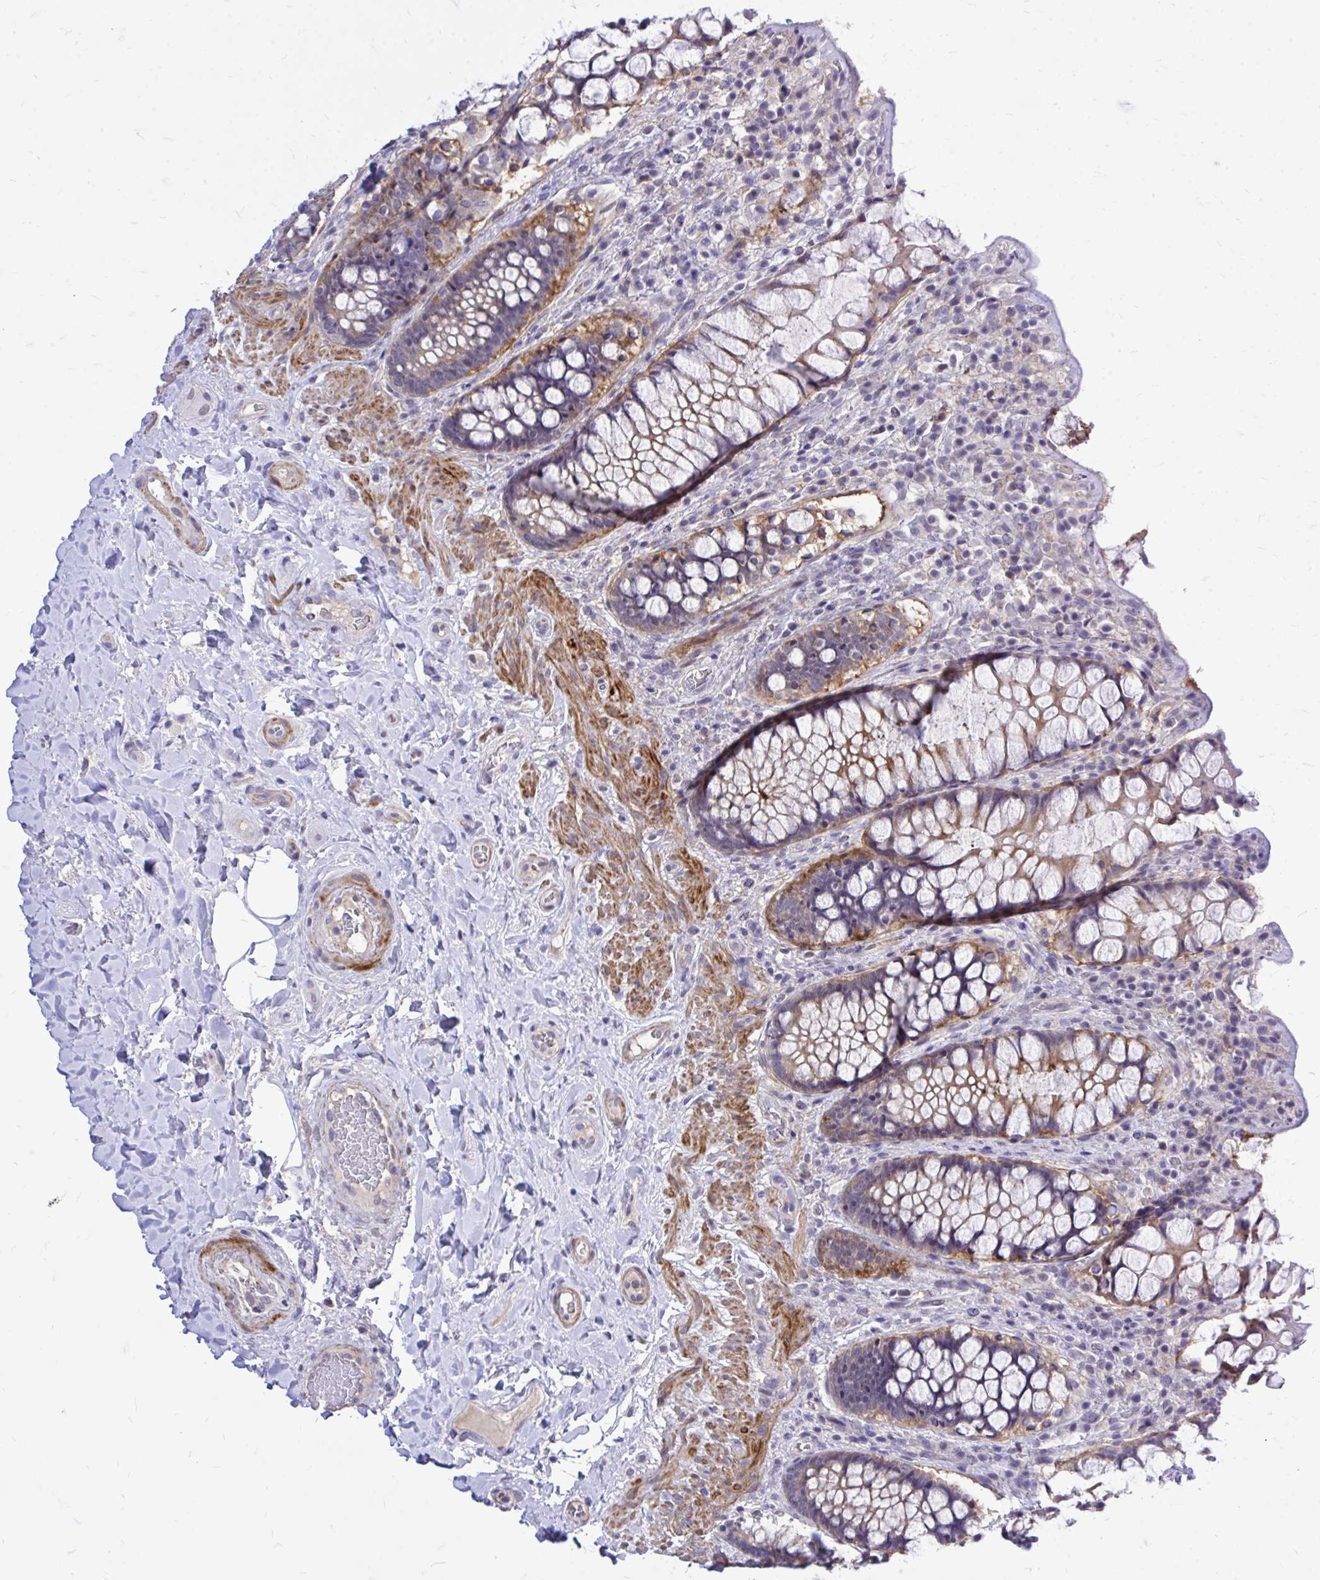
{"staining": {"intensity": "moderate", "quantity": "<25%", "location": "cytoplasmic/membranous"}, "tissue": "rectum", "cell_type": "Glandular cells", "image_type": "normal", "snomed": [{"axis": "morphology", "description": "Normal tissue, NOS"}, {"axis": "topography", "description": "Rectum"}], "caption": "A photomicrograph of human rectum stained for a protein demonstrates moderate cytoplasmic/membranous brown staining in glandular cells. Nuclei are stained in blue.", "gene": "ZBTB25", "patient": {"sex": "female", "age": 58}}